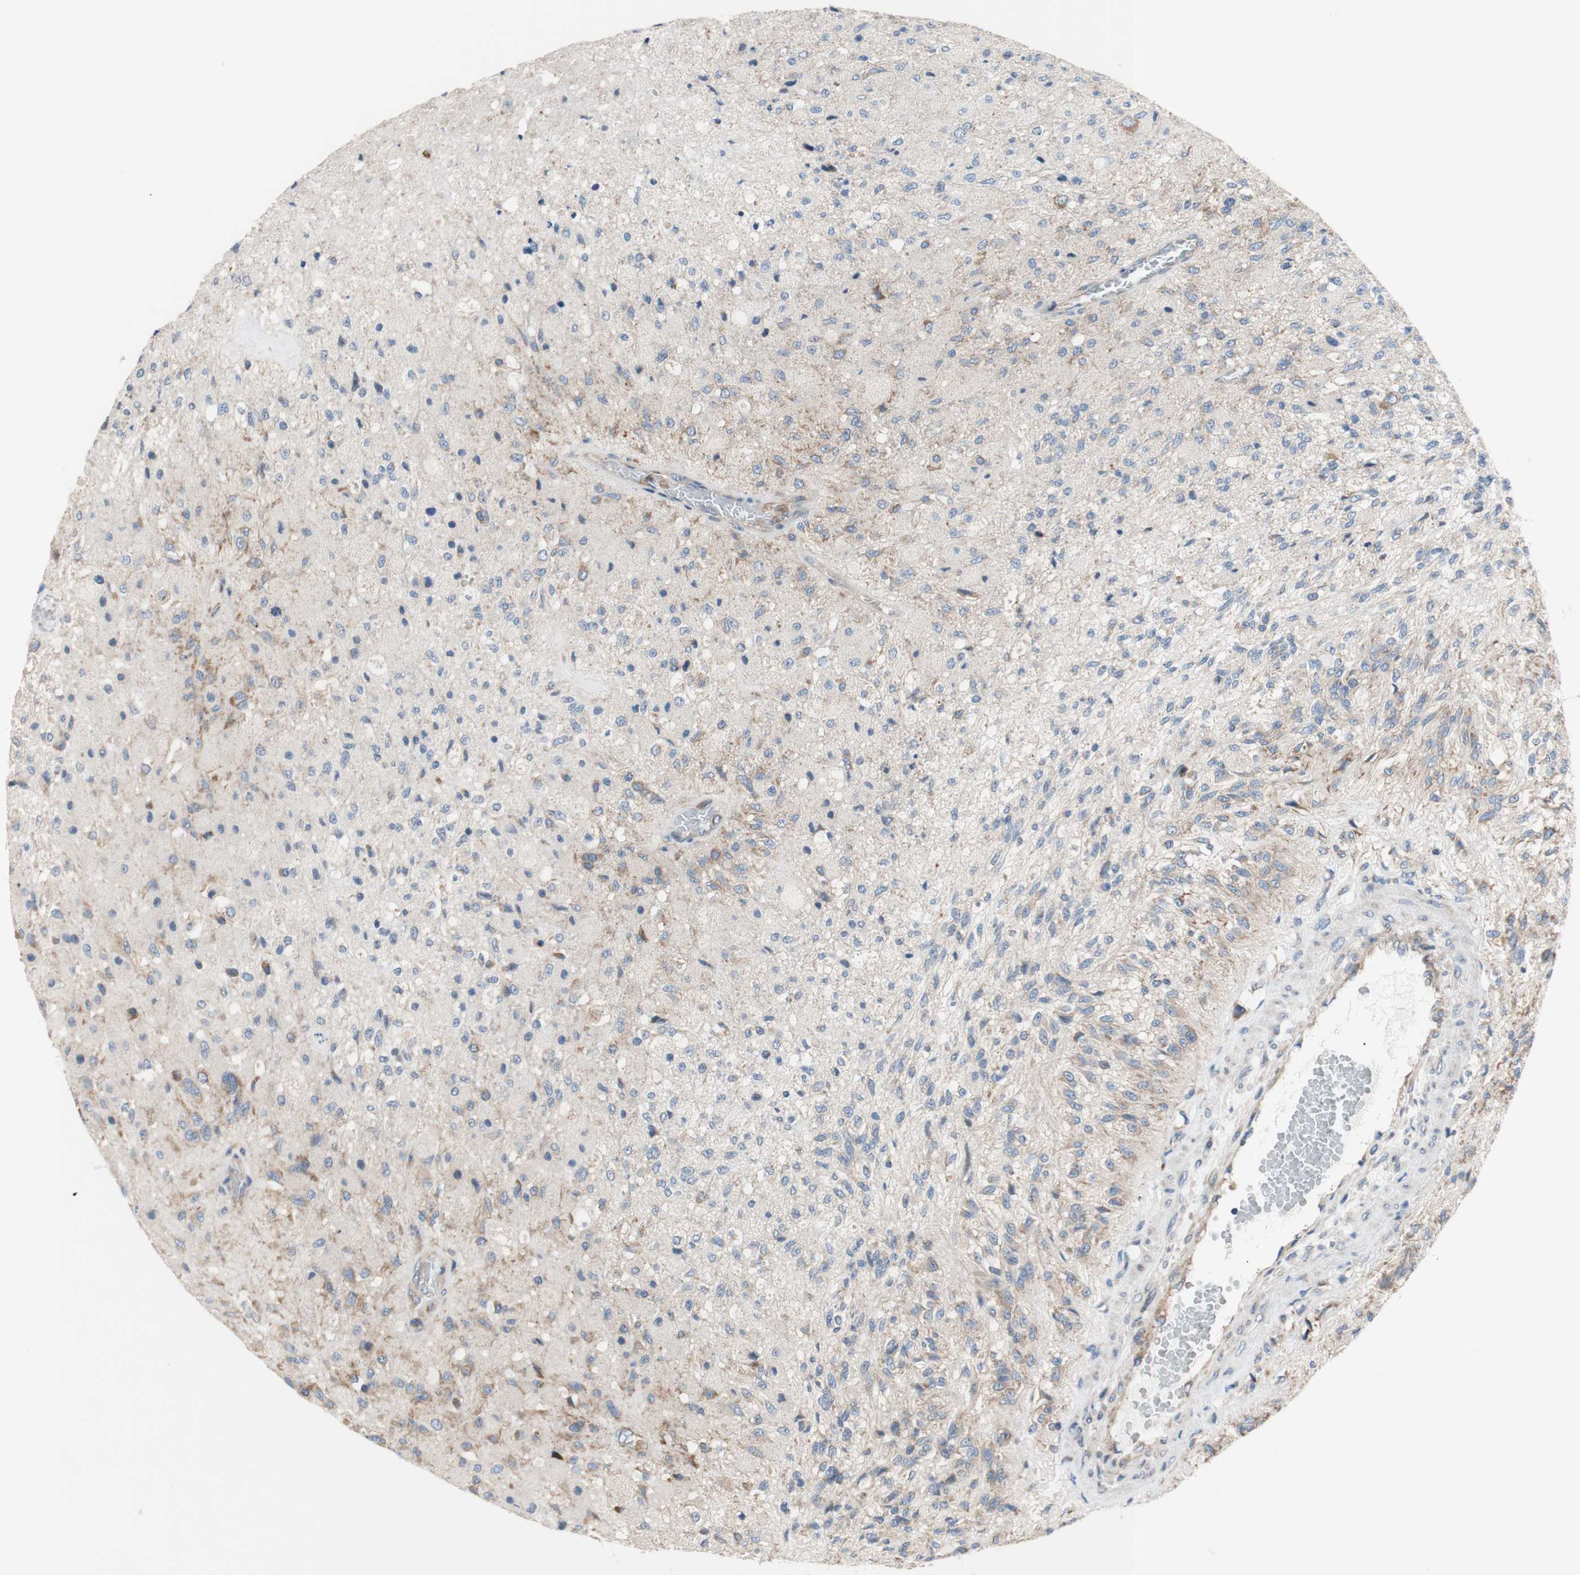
{"staining": {"intensity": "weak", "quantity": "<25%", "location": "cytoplasmic/membranous"}, "tissue": "glioma", "cell_type": "Tumor cells", "image_type": "cancer", "snomed": [{"axis": "morphology", "description": "Normal tissue, NOS"}, {"axis": "morphology", "description": "Glioma, malignant, High grade"}, {"axis": "topography", "description": "Cerebral cortex"}], "caption": "Micrograph shows no protein expression in tumor cells of glioma tissue.", "gene": "FMR1", "patient": {"sex": "male", "age": 77}}